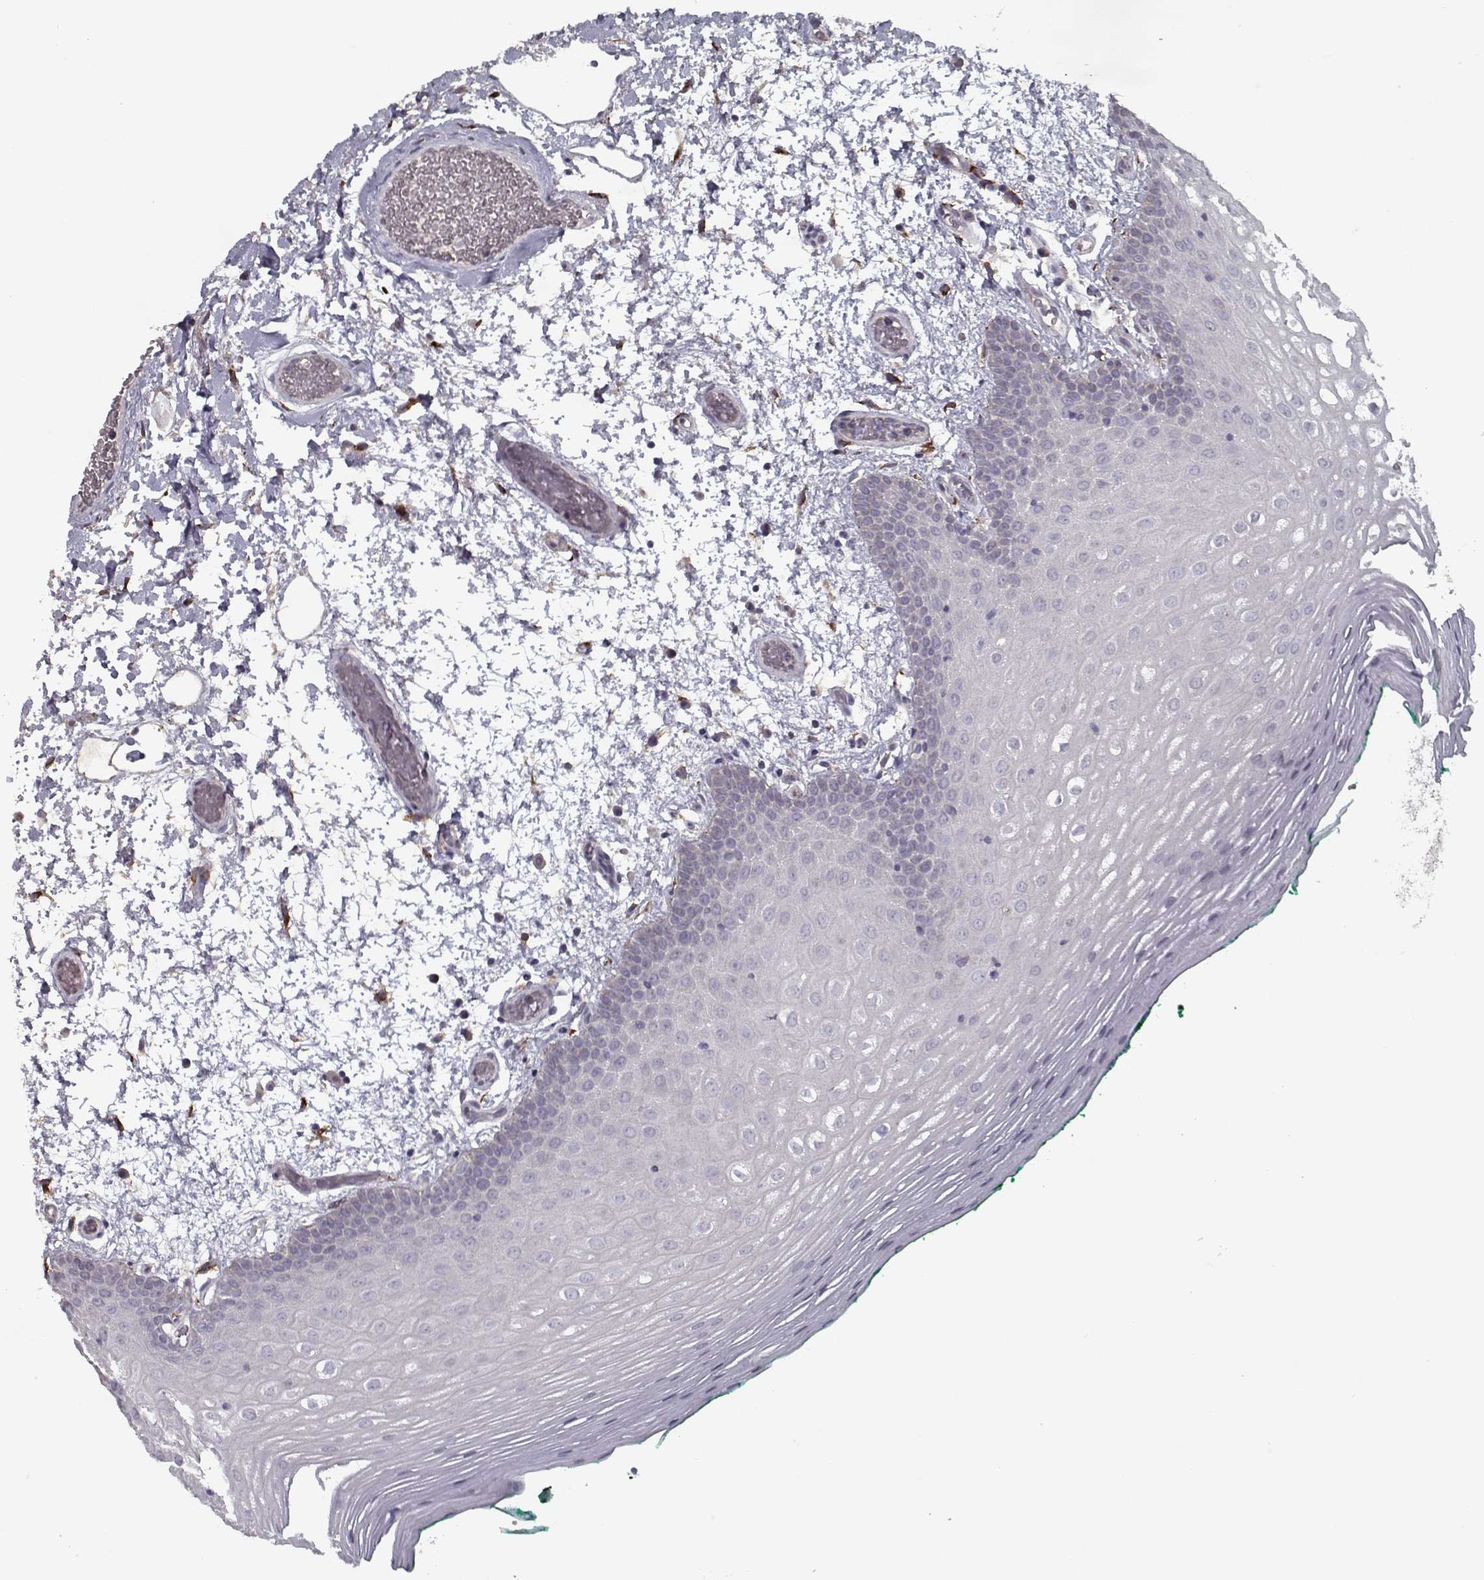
{"staining": {"intensity": "negative", "quantity": "none", "location": "none"}, "tissue": "oral mucosa", "cell_type": "Squamous epithelial cells", "image_type": "normal", "snomed": [{"axis": "morphology", "description": "Normal tissue, NOS"}, {"axis": "morphology", "description": "Squamous cell carcinoma, NOS"}, {"axis": "topography", "description": "Oral tissue"}, {"axis": "topography", "description": "Head-Neck"}], "caption": "High power microscopy histopathology image of an IHC photomicrograph of unremarkable oral mucosa, revealing no significant staining in squamous epithelial cells. (DAB (3,3'-diaminobenzidine) immunohistochemistry (IHC) visualized using brightfield microscopy, high magnification).", "gene": "LAMA2", "patient": {"sex": "male", "age": 78}}